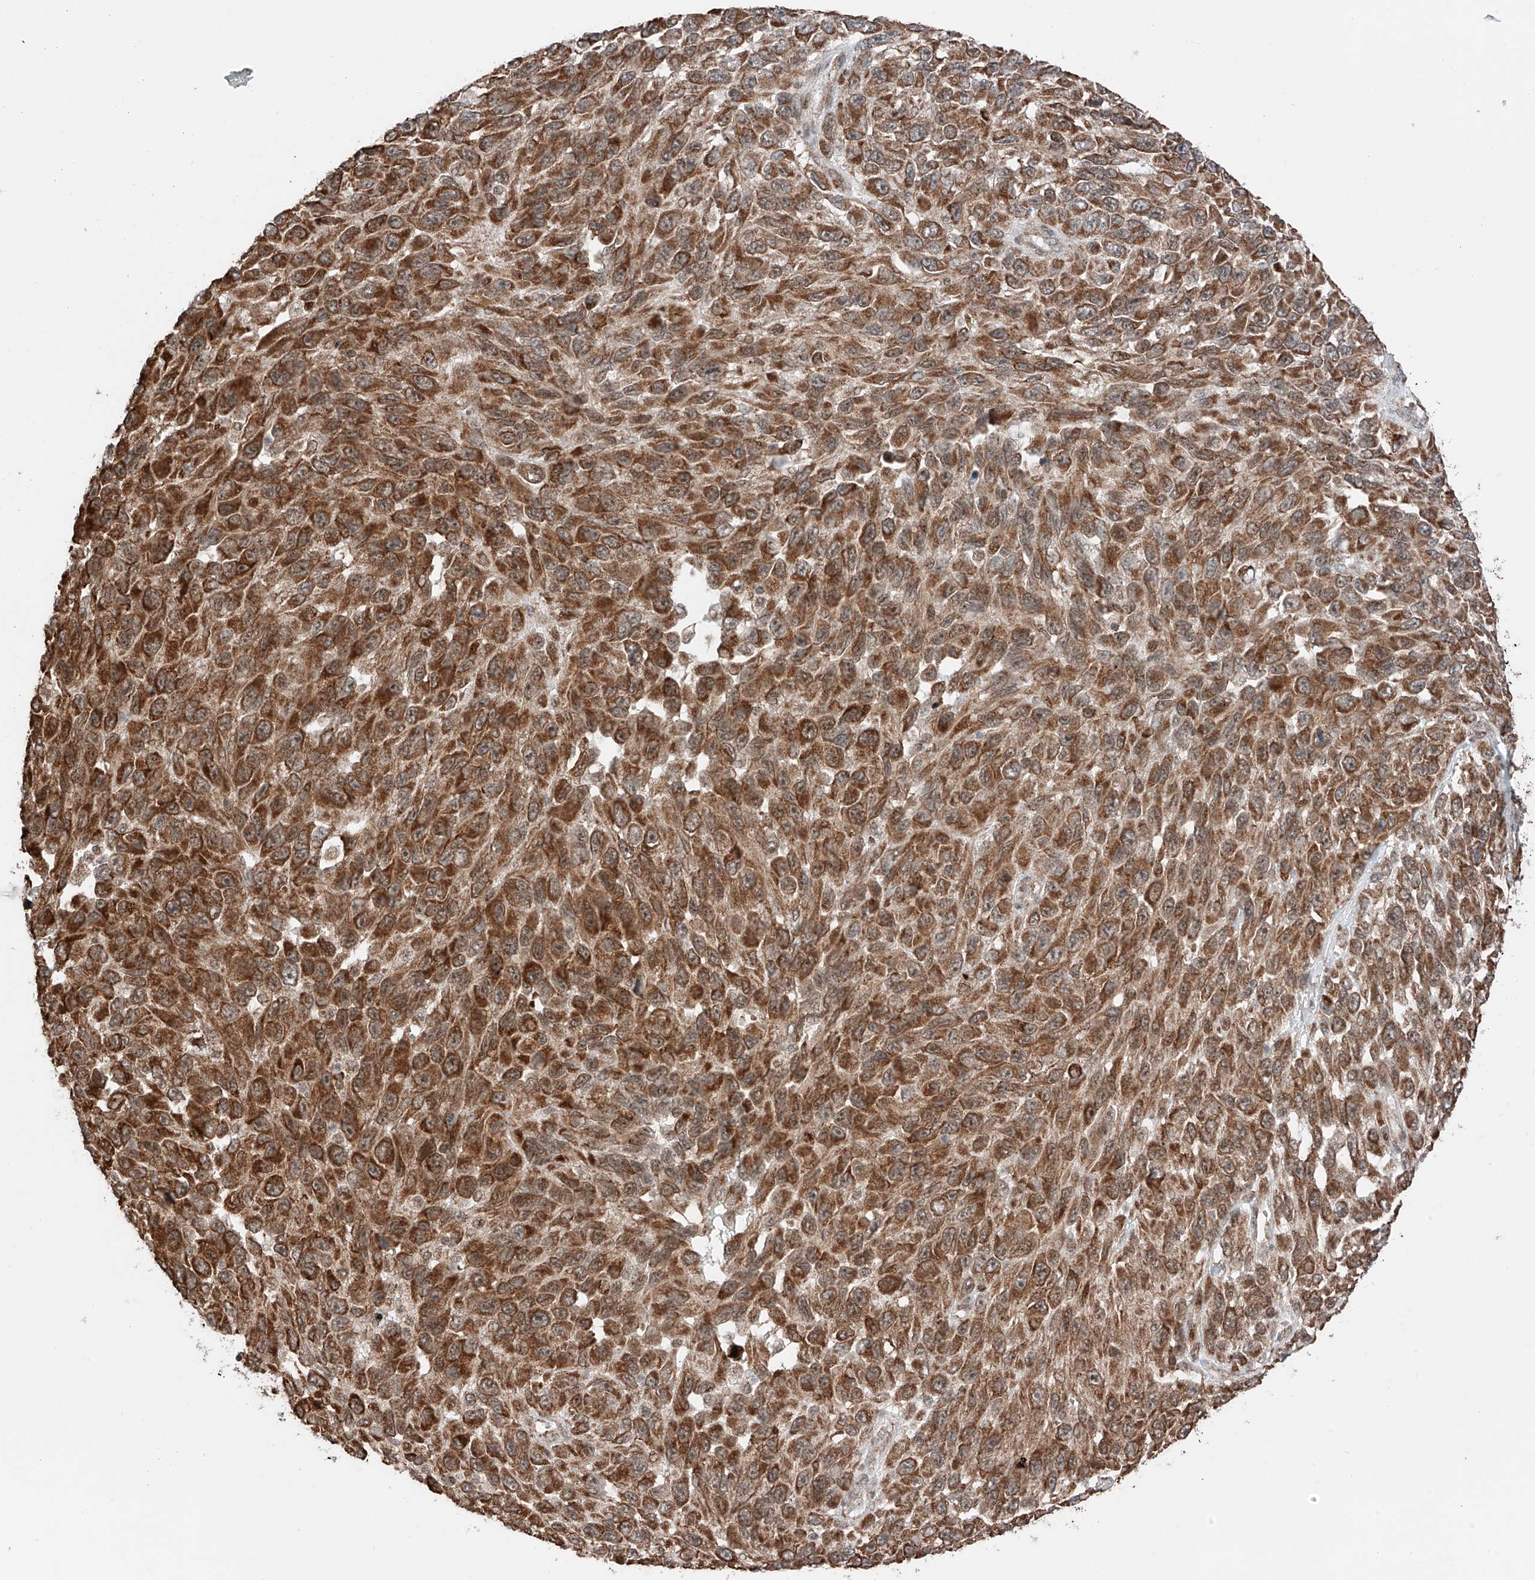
{"staining": {"intensity": "strong", "quantity": ">75%", "location": "cytoplasmic/membranous"}, "tissue": "melanoma", "cell_type": "Tumor cells", "image_type": "cancer", "snomed": [{"axis": "morphology", "description": "Malignant melanoma, NOS"}, {"axis": "topography", "description": "Skin"}], "caption": "Melanoma stained for a protein exhibits strong cytoplasmic/membranous positivity in tumor cells.", "gene": "ZSCAN29", "patient": {"sex": "female", "age": 96}}